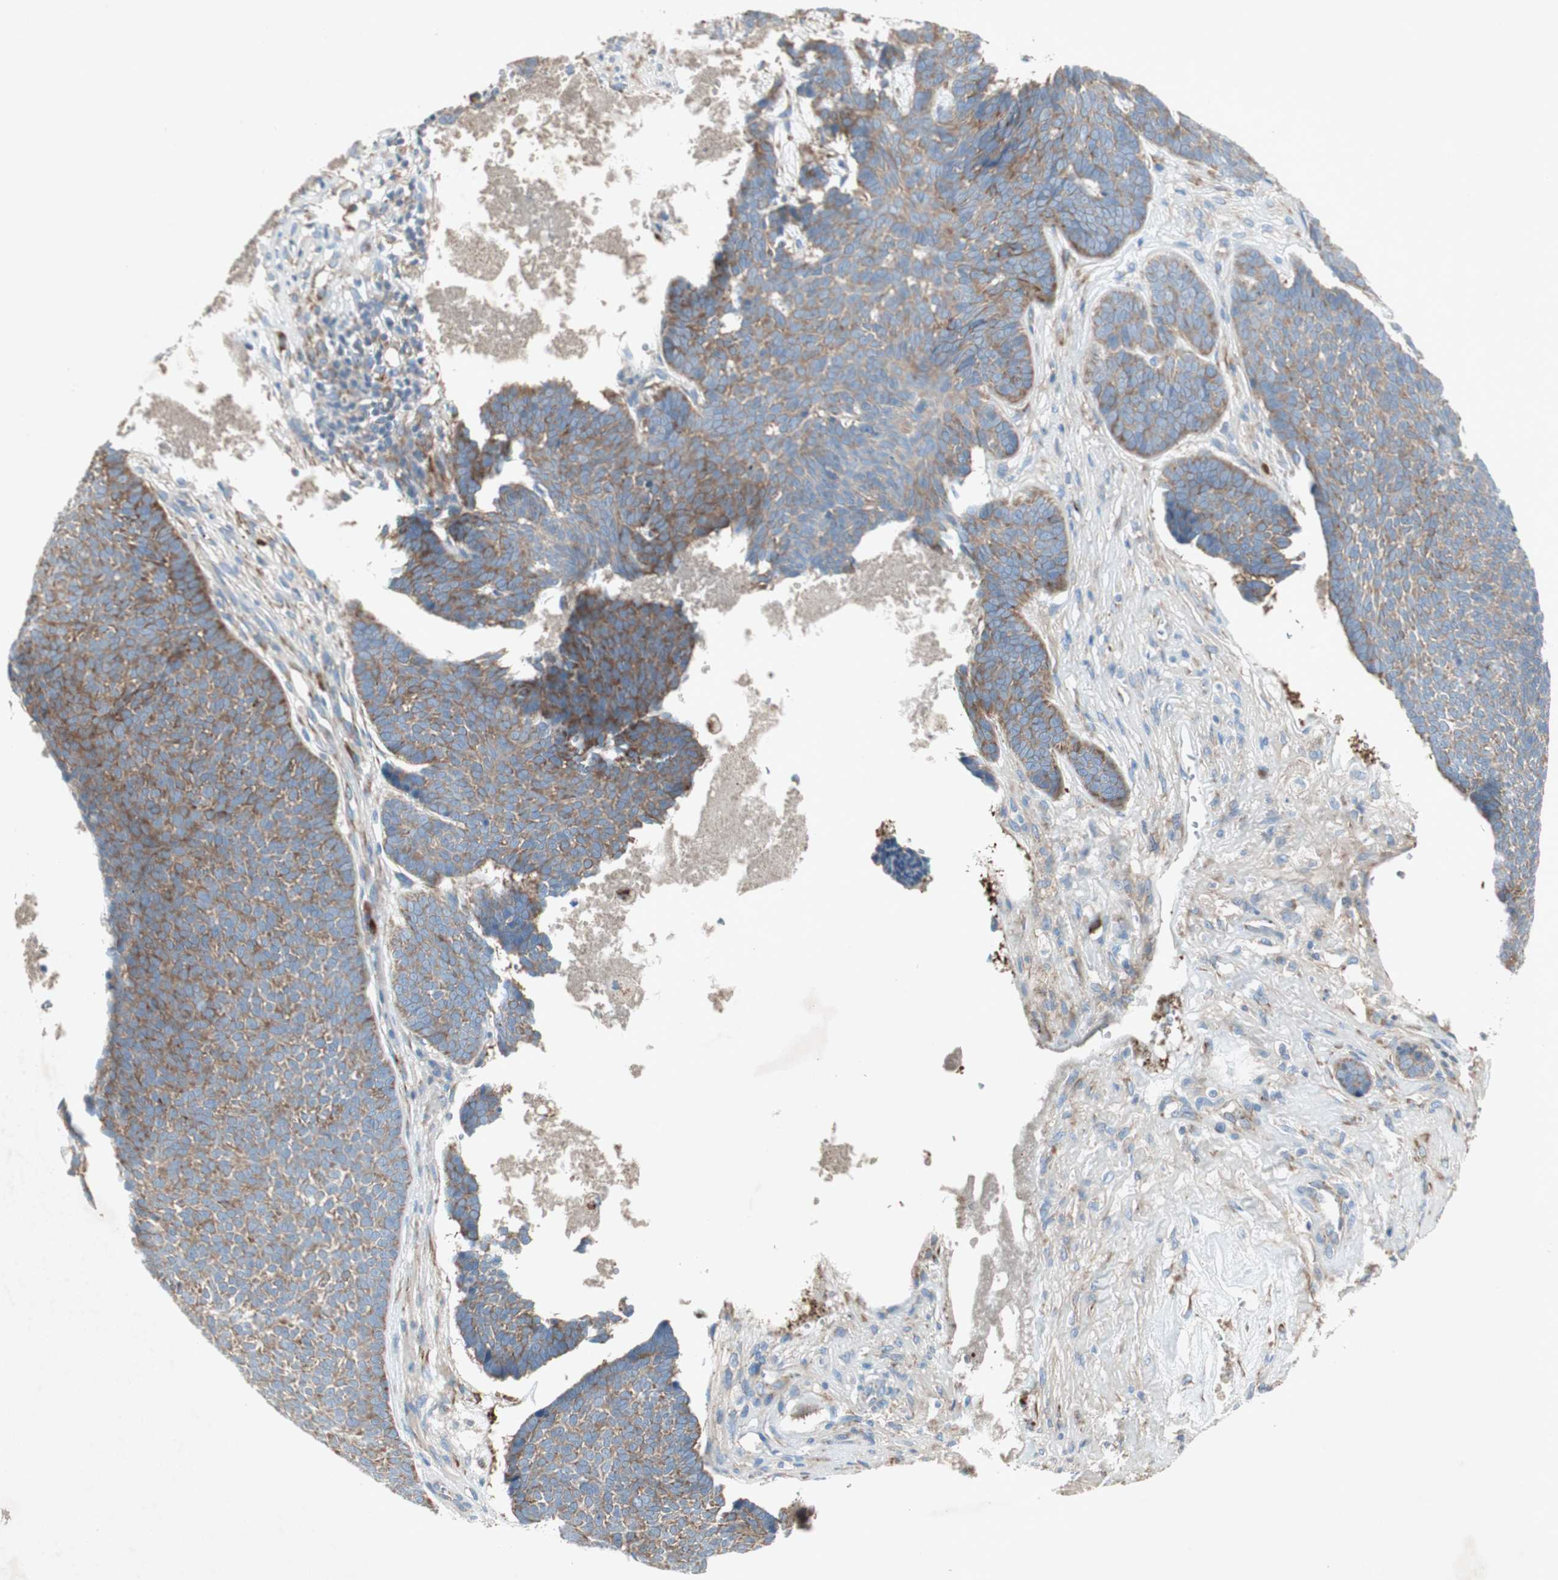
{"staining": {"intensity": "moderate", "quantity": ">75%", "location": "cytoplasmic/membranous"}, "tissue": "skin cancer", "cell_type": "Tumor cells", "image_type": "cancer", "snomed": [{"axis": "morphology", "description": "Basal cell carcinoma"}, {"axis": "topography", "description": "Skin"}], "caption": "Protein staining of basal cell carcinoma (skin) tissue shows moderate cytoplasmic/membranous expression in approximately >75% of tumor cells. (DAB (3,3'-diaminobenzidine) IHC with brightfield microscopy, high magnification).", "gene": "RPL23", "patient": {"sex": "male", "age": 84}}